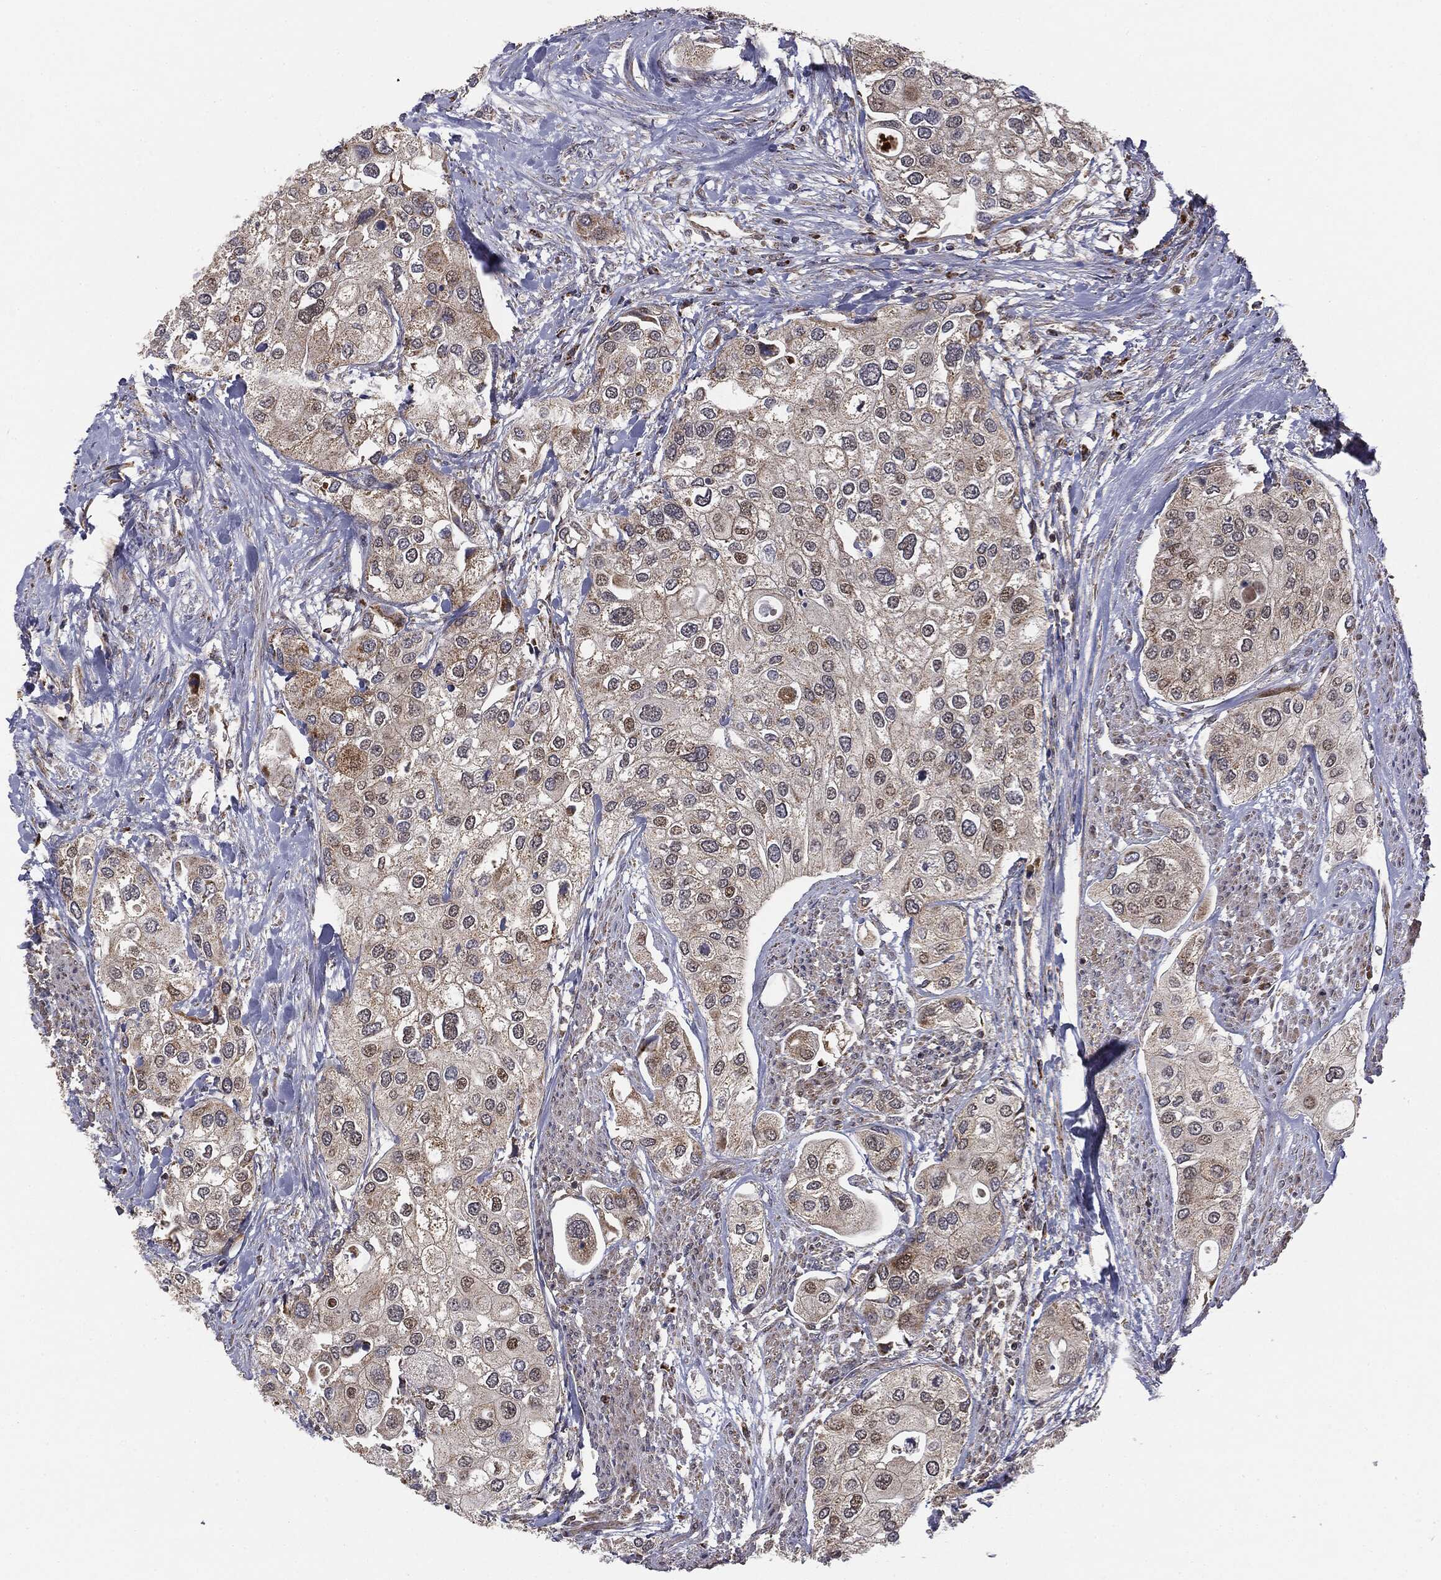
{"staining": {"intensity": "weak", "quantity": "<25%", "location": "cytoplasmic/membranous"}, "tissue": "urothelial cancer", "cell_type": "Tumor cells", "image_type": "cancer", "snomed": [{"axis": "morphology", "description": "Urothelial carcinoma, High grade"}, {"axis": "topography", "description": "Urinary bladder"}], "caption": "Urothelial cancer stained for a protein using immunohistochemistry reveals no staining tumor cells.", "gene": "MTOR", "patient": {"sex": "male", "age": 64}}